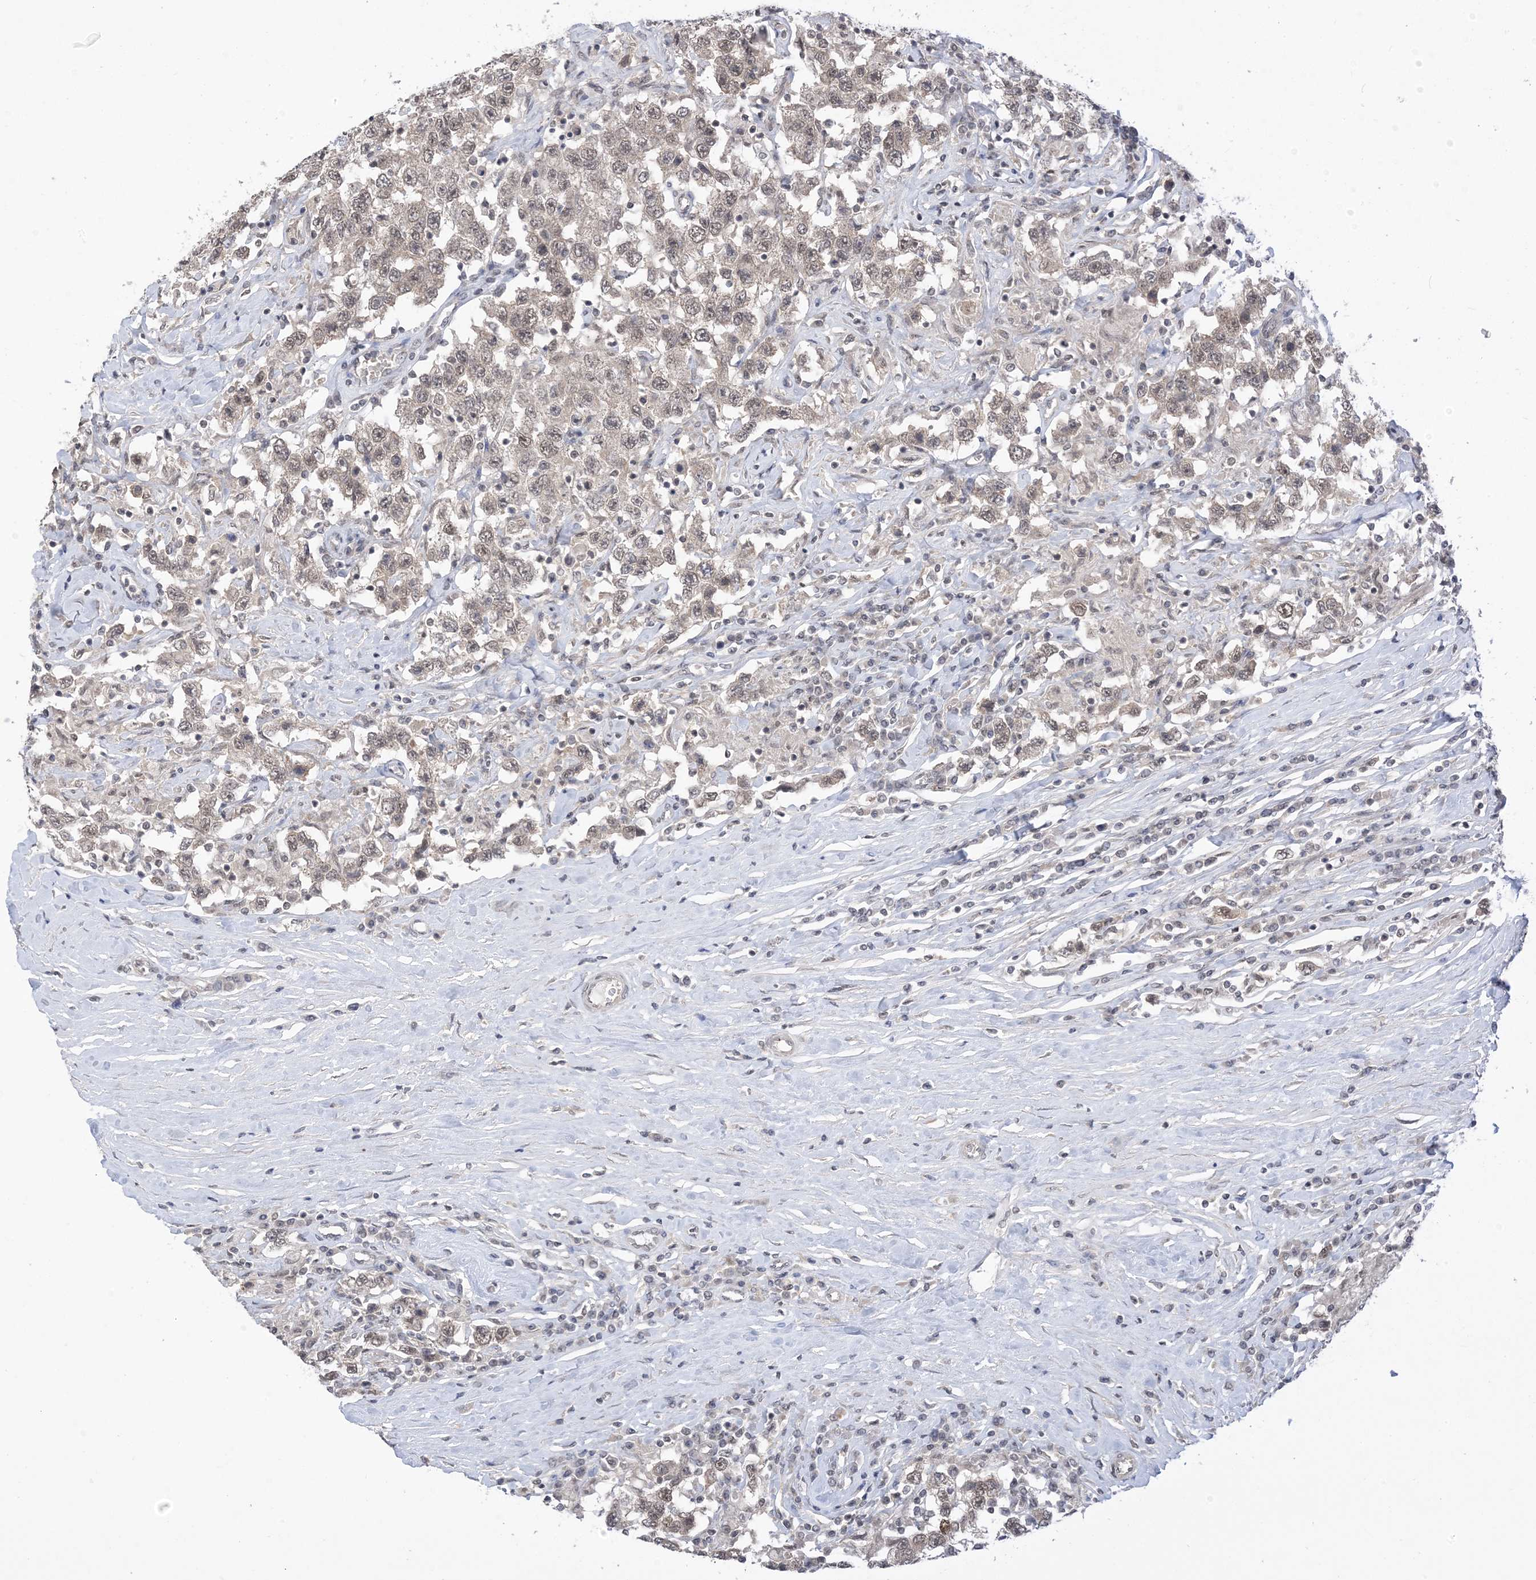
{"staining": {"intensity": "weak", "quantity": ">75%", "location": "nuclear"}, "tissue": "testis cancer", "cell_type": "Tumor cells", "image_type": "cancer", "snomed": [{"axis": "morphology", "description": "Seminoma, NOS"}, {"axis": "topography", "description": "Testis"}], "caption": "An IHC photomicrograph of tumor tissue is shown. Protein staining in brown highlights weak nuclear positivity in testis cancer (seminoma) within tumor cells.", "gene": "RANBP9", "patient": {"sex": "male", "age": 41}}